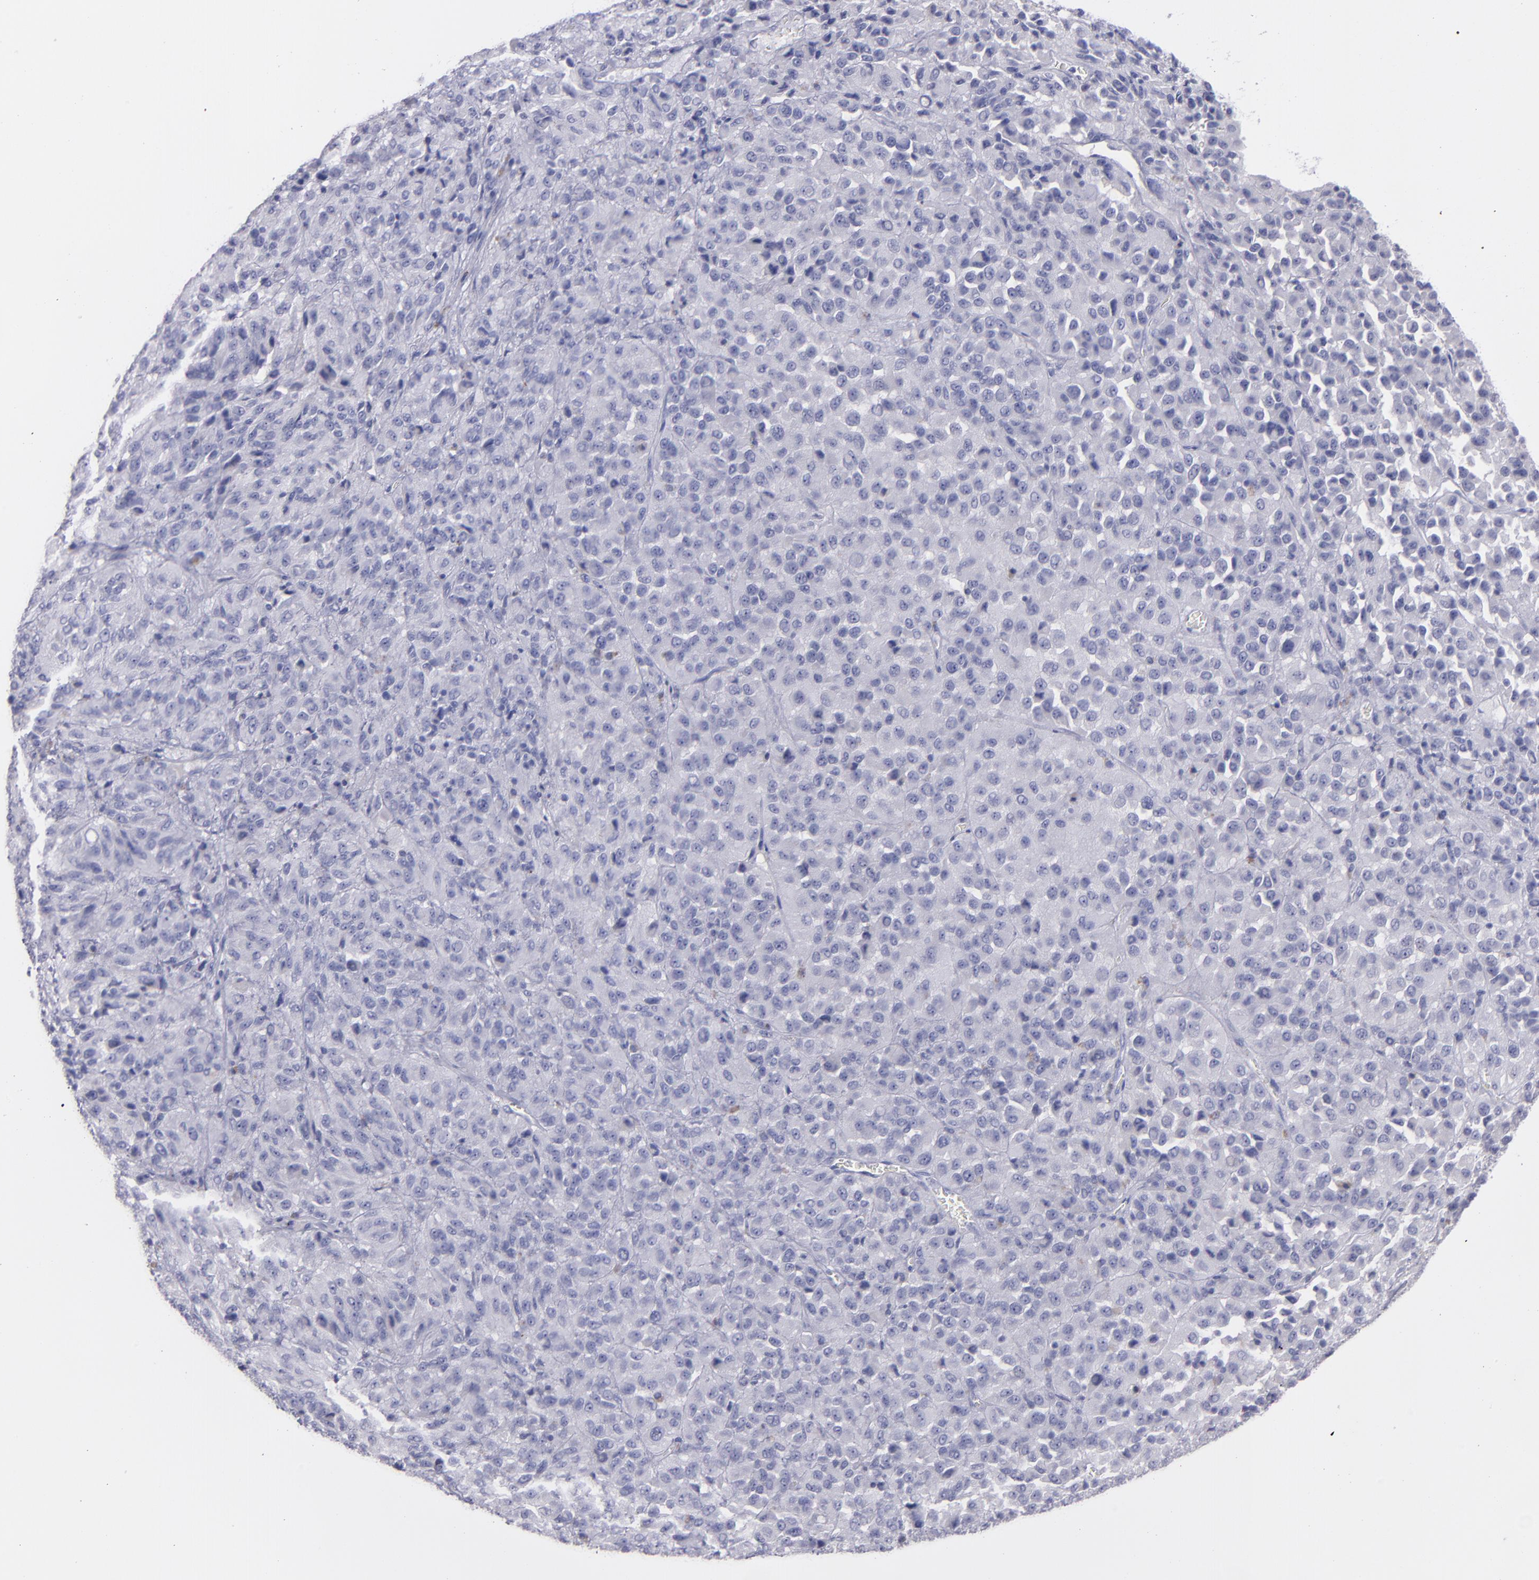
{"staining": {"intensity": "negative", "quantity": "none", "location": "none"}, "tissue": "melanoma", "cell_type": "Tumor cells", "image_type": "cancer", "snomed": [{"axis": "morphology", "description": "Malignant melanoma, Metastatic site"}, {"axis": "topography", "description": "Lung"}], "caption": "There is no significant staining in tumor cells of melanoma.", "gene": "SNAP25", "patient": {"sex": "male", "age": 64}}